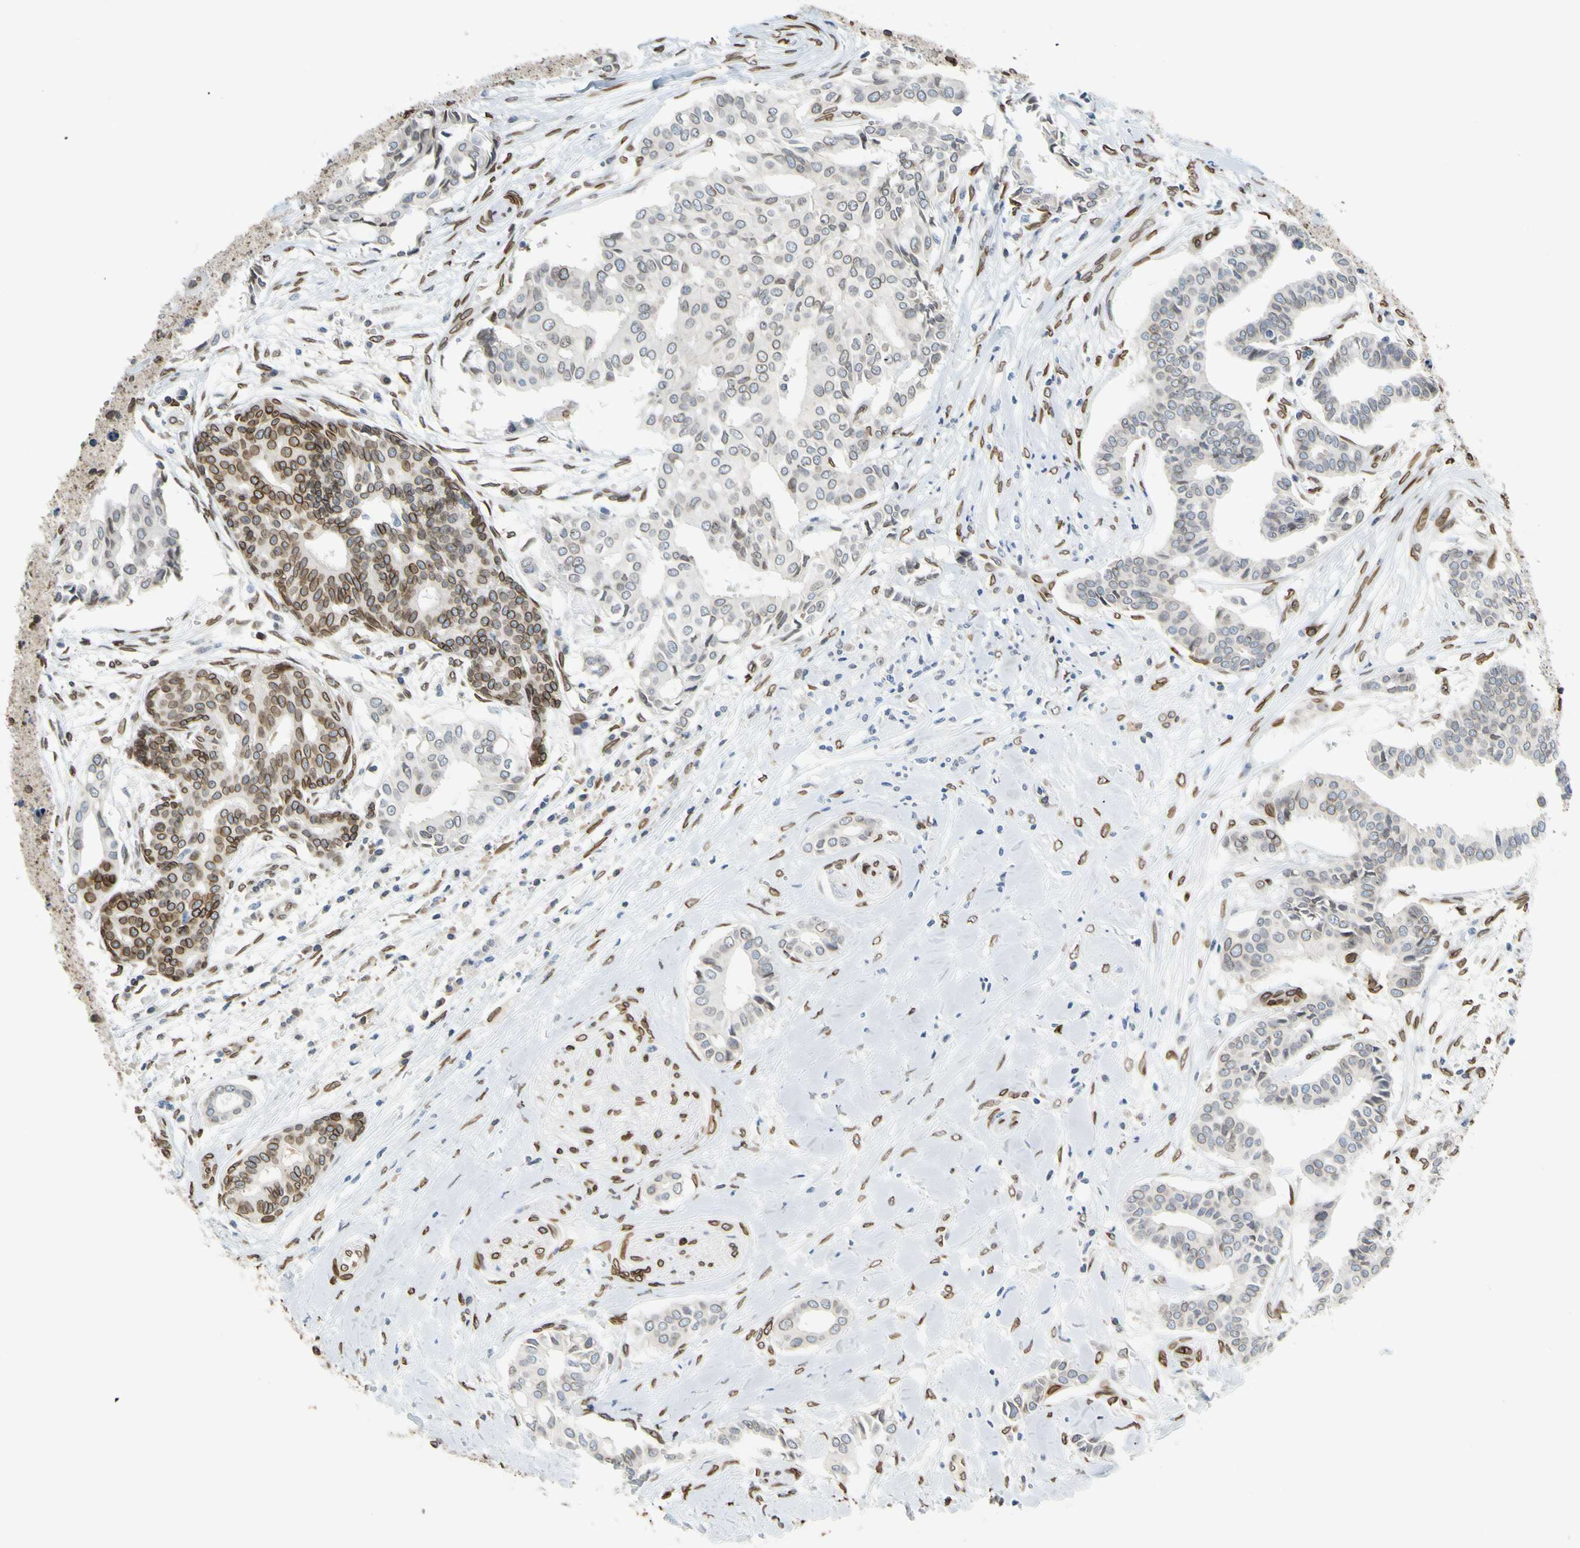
{"staining": {"intensity": "strong", "quantity": "25%-75%", "location": "cytoplasmic/membranous,nuclear"}, "tissue": "head and neck cancer", "cell_type": "Tumor cells", "image_type": "cancer", "snomed": [{"axis": "morphology", "description": "Adenocarcinoma, NOS"}, {"axis": "topography", "description": "Salivary gland"}, {"axis": "topography", "description": "Head-Neck"}], "caption": "Adenocarcinoma (head and neck) tissue demonstrates strong cytoplasmic/membranous and nuclear positivity in about 25%-75% of tumor cells", "gene": "SUN1", "patient": {"sex": "female", "age": 59}}